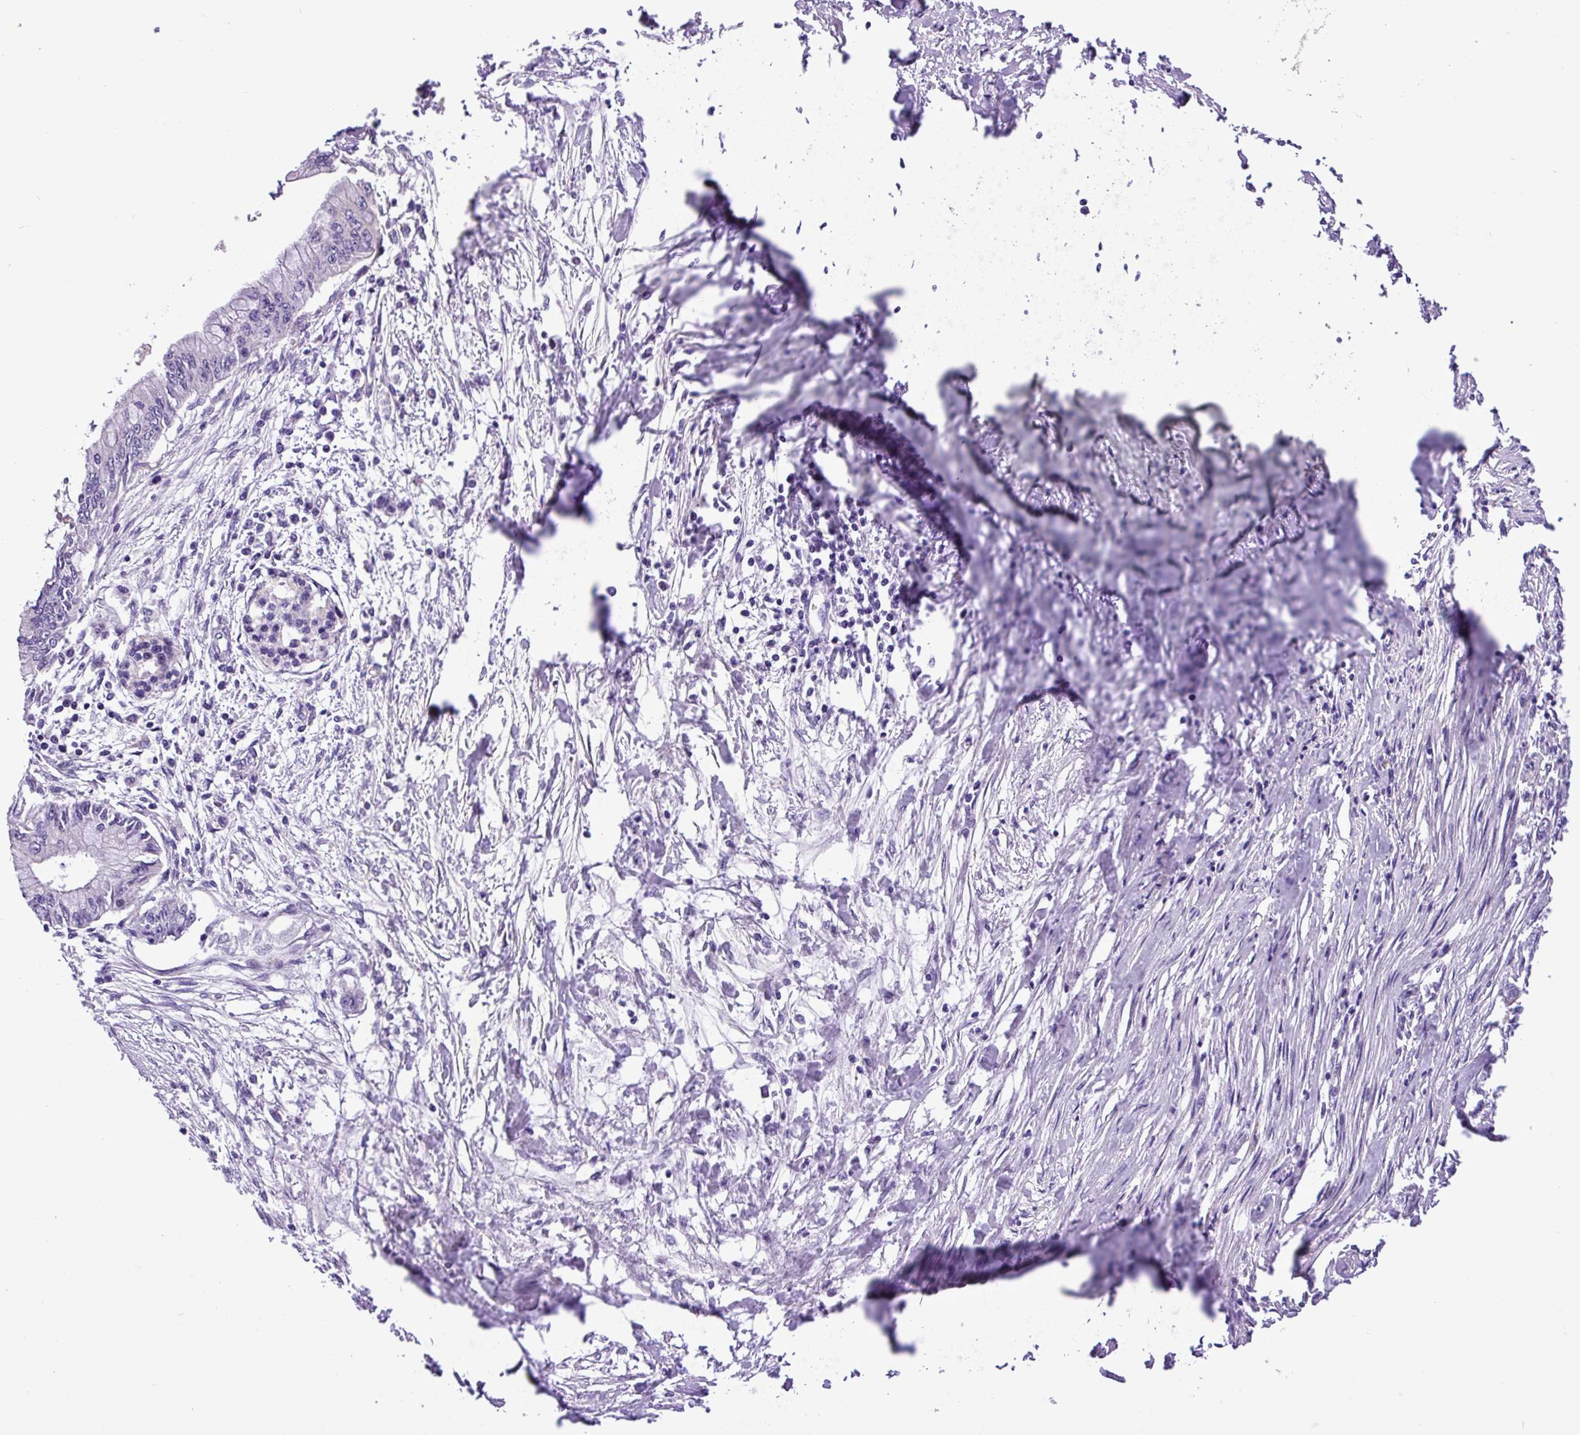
{"staining": {"intensity": "negative", "quantity": "none", "location": "none"}, "tissue": "pancreatic cancer", "cell_type": "Tumor cells", "image_type": "cancer", "snomed": [{"axis": "morphology", "description": "Adenocarcinoma, NOS"}, {"axis": "topography", "description": "Pancreas"}], "caption": "This is an immunohistochemistry (IHC) histopathology image of adenocarcinoma (pancreatic). There is no expression in tumor cells.", "gene": "C11orf91", "patient": {"sex": "male", "age": 48}}